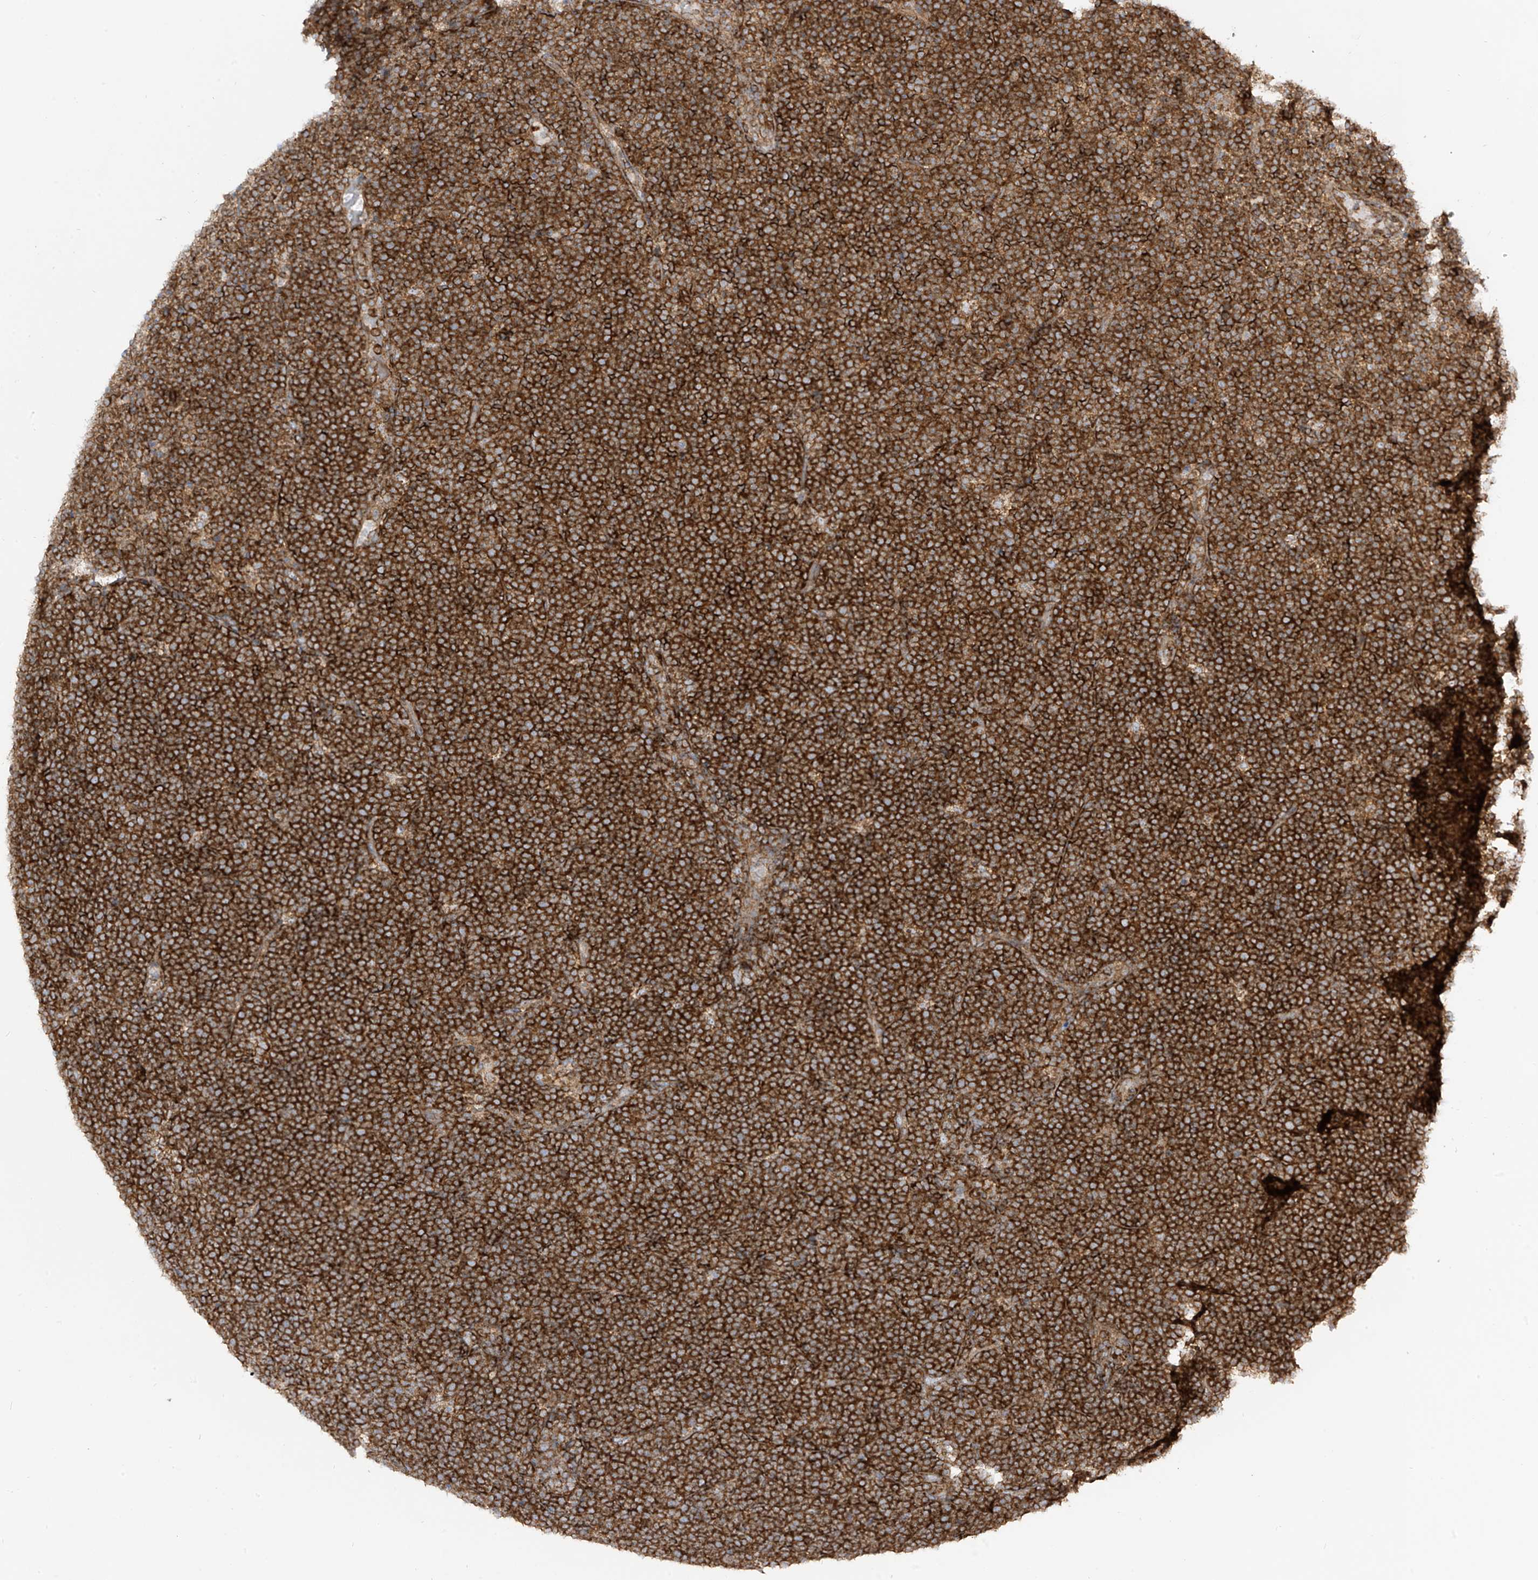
{"staining": {"intensity": "strong", "quantity": ">75%", "location": "cytoplasmic/membranous"}, "tissue": "lymphoma", "cell_type": "Tumor cells", "image_type": "cancer", "snomed": [{"axis": "morphology", "description": "Malignant lymphoma, non-Hodgkin's type, High grade"}, {"axis": "topography", "description": "Lymph node"}], "caption": "Protein staining of malignant lymphoma, non-Hodgkin's type (high-grade) tissue demonstrates strong cytoplasmic/membranous positivity in approximately >75% of tumor cells.", "gene": "REPS1", "patient": {"sex": "male", "age": 13}}